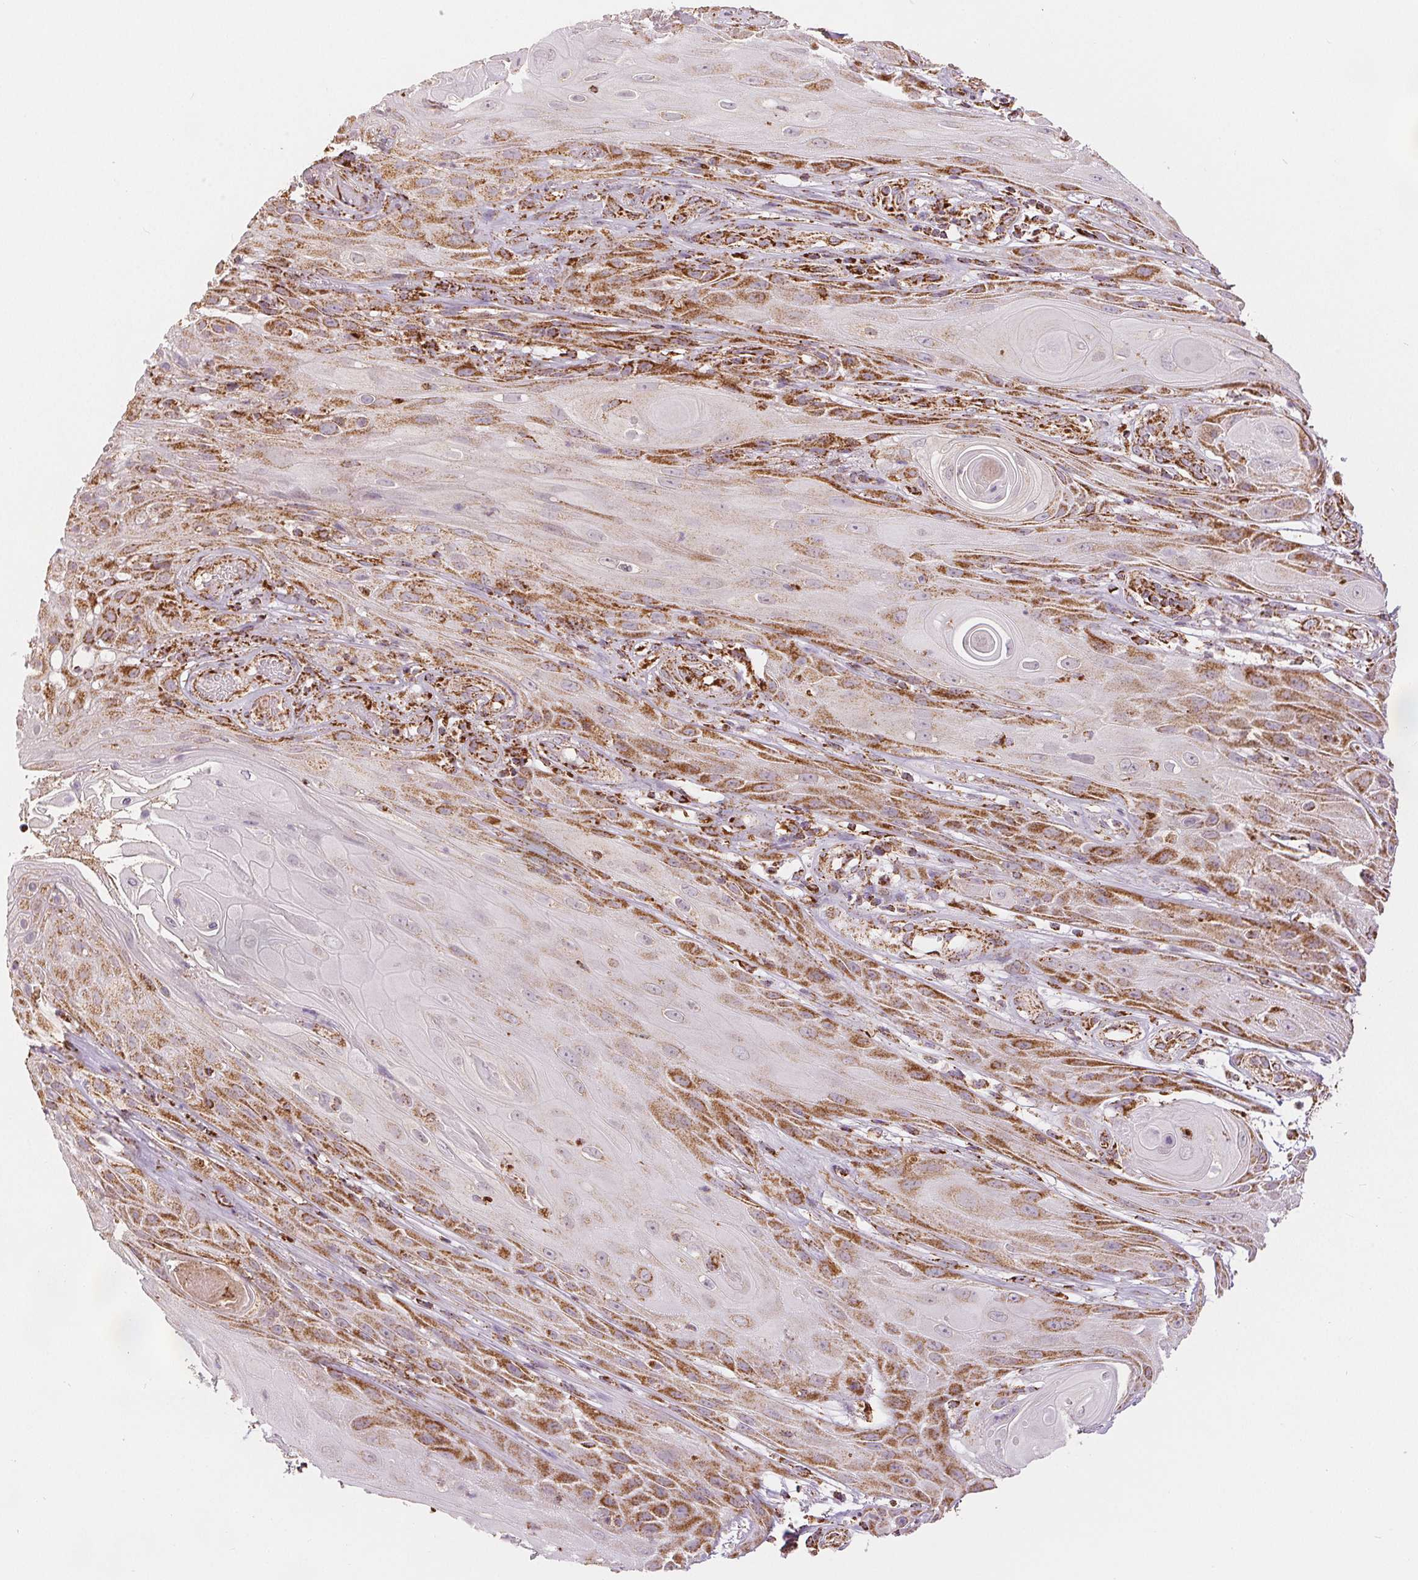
{"staining": {"intensity": "moderate", "quantity": "25%-75%", "location": "cytoplasmic/membranous"}, "tissue": "skin cancer", "cell_type": "Tumor cells", "image_type": "cancer", "snomed": [{"axis": "morphology", "description": "Squamous cell carcinoma, NOS"}, {"axis": "topography", "description": "Skin"}], "caption": "Skin cancer (squamous cell carcinoma) stained for a protein (brown) demonstrates moderate cytoplasmic/membranous positive expression in about 25%-75% of tumor cells.", "gene": "SDHB", "patient": {"sex": "male", "age": 62}}